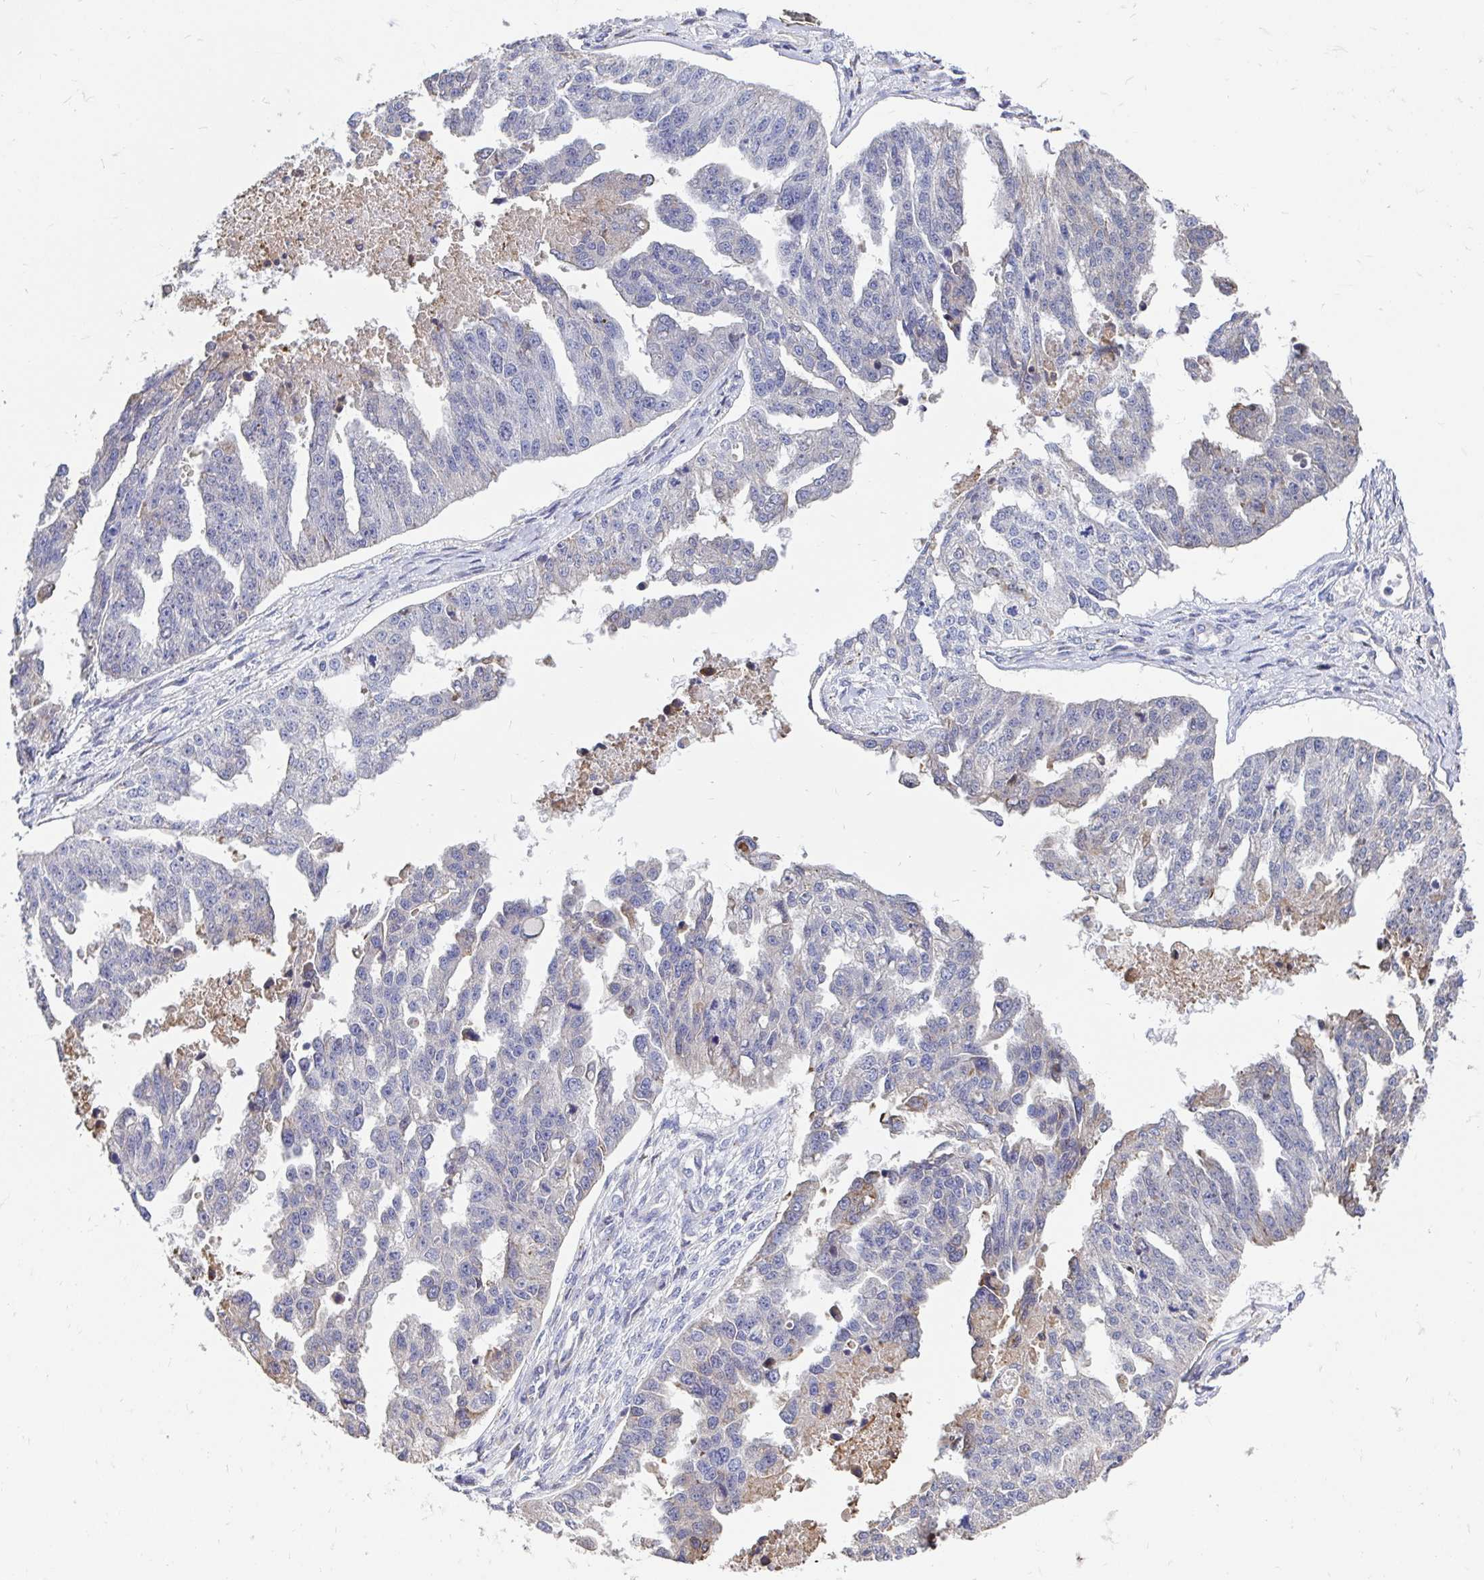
{"staining": {"intensity": "negative", "quantity": "none", "location": "none"}, "tissue": "ovarian cancer", "cell_type": "Tumor cells", "image_type": "cancer", "snomed": [{"axis": "morphology", "description": "Cystadenocarcinoma, serous, NOS"}, {"axis": "topography", "description": "Ovary"}], "caption": "High power microscopy image of an immunohistochemistry (IHC) photomicrograph of ovarian cancer, revealing no significant staining in tumor cells. The staining is performed using DAB brown chromogen with nuclei counter-stained in using hematoxylin.", "gene": "CDKL1", "patient": {"sex": "female", "age": 58}}